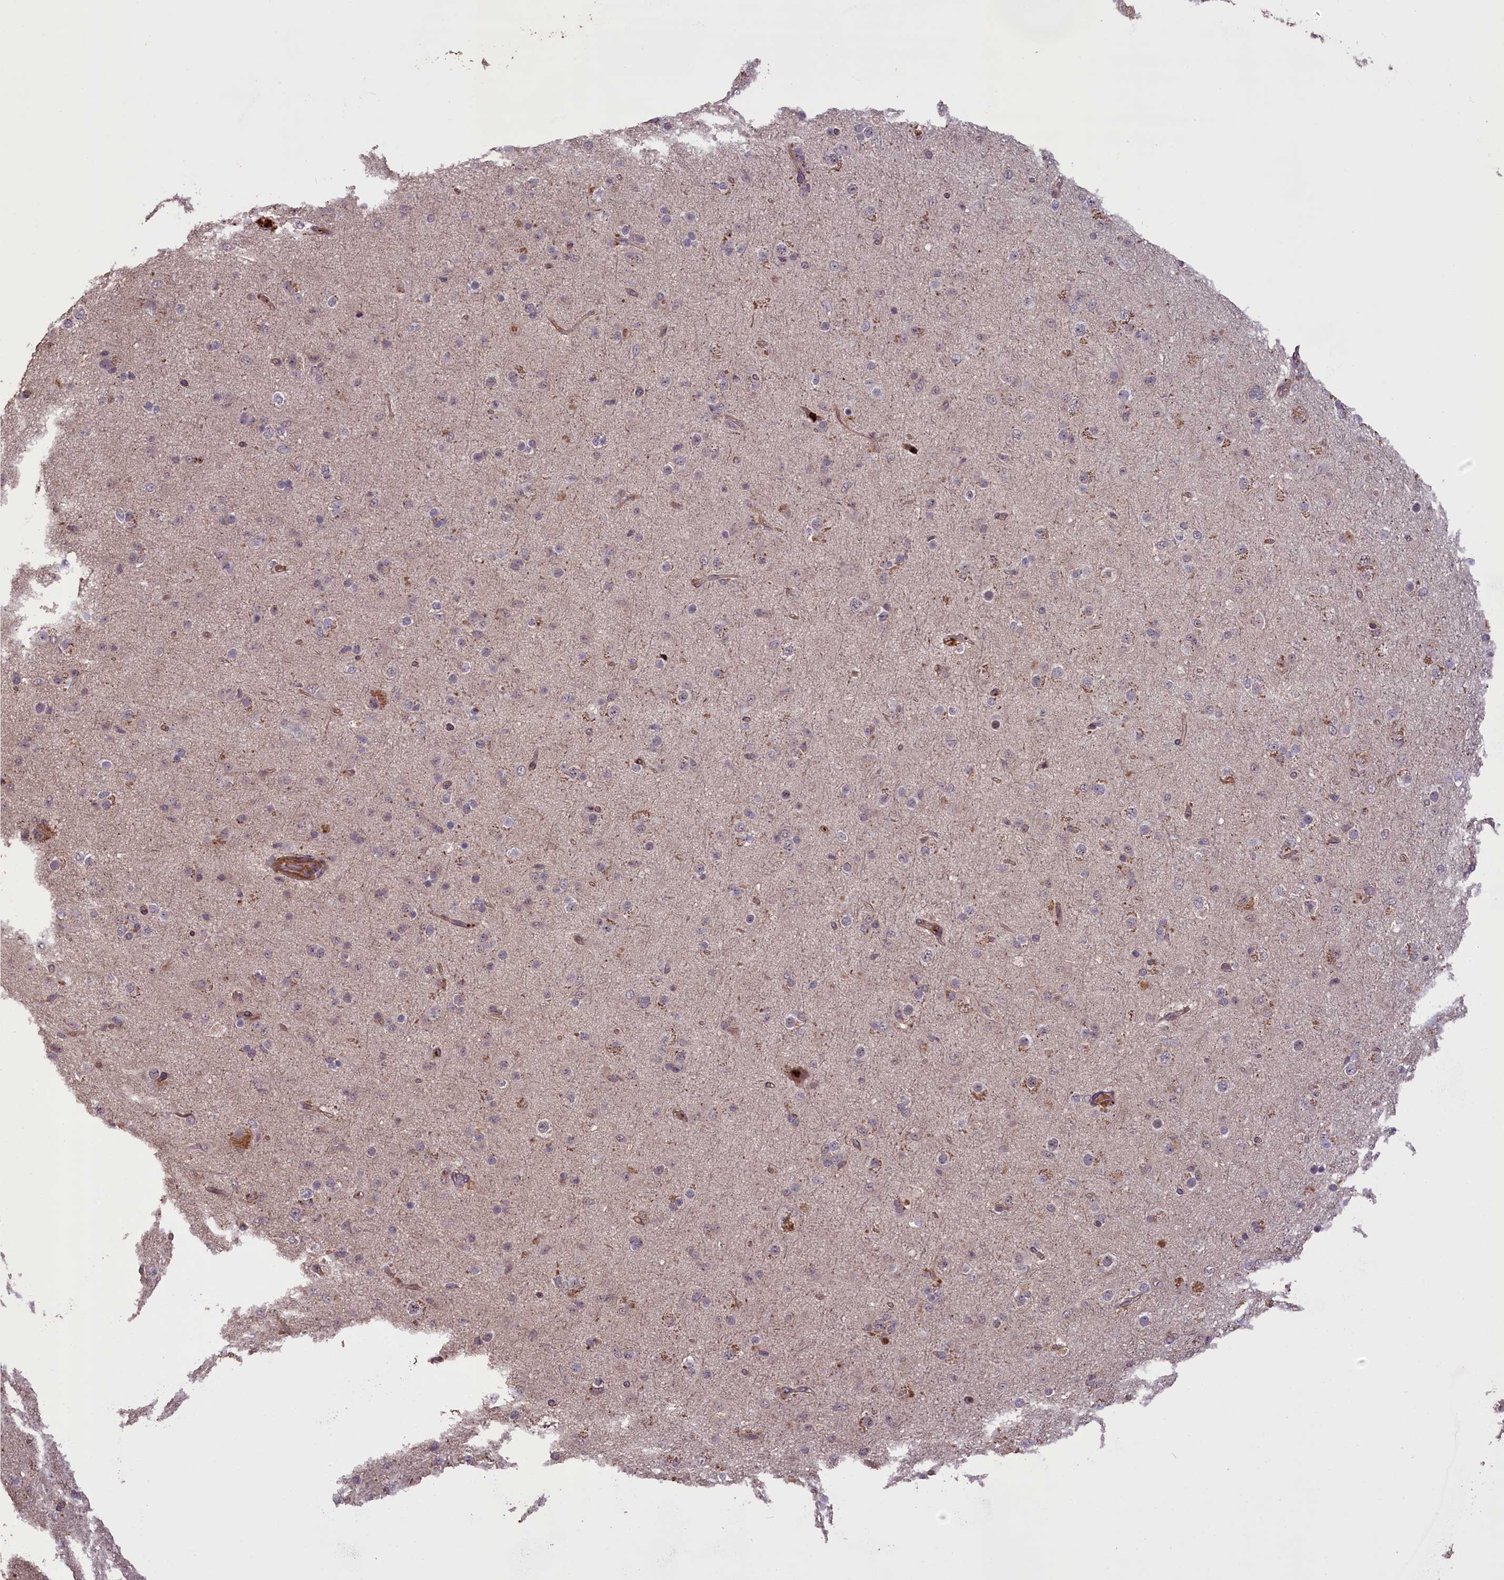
{"staining": {"intensity": "weak", "quantity": "<25%", "location": "cytoplasmic/membranous"}, "tissue": "glioma", "cell_type": "Tumor cells", "image_type": "cancer", "snomed": [{"axis": "morphology", "description": "Glioma, malignant, Low grade"}, {"axis": "topography", "description": "Brain"}], "caption": "Immunohistochemistry (IHC) photomicrograph of neoplastic tissue: glioma stained with DAB (3,3'-diaminobenzidine) reveals no significant protein expression in tumor cells.", "gene": "FUZ", "patient": {"sex": "male", "age": 65}}